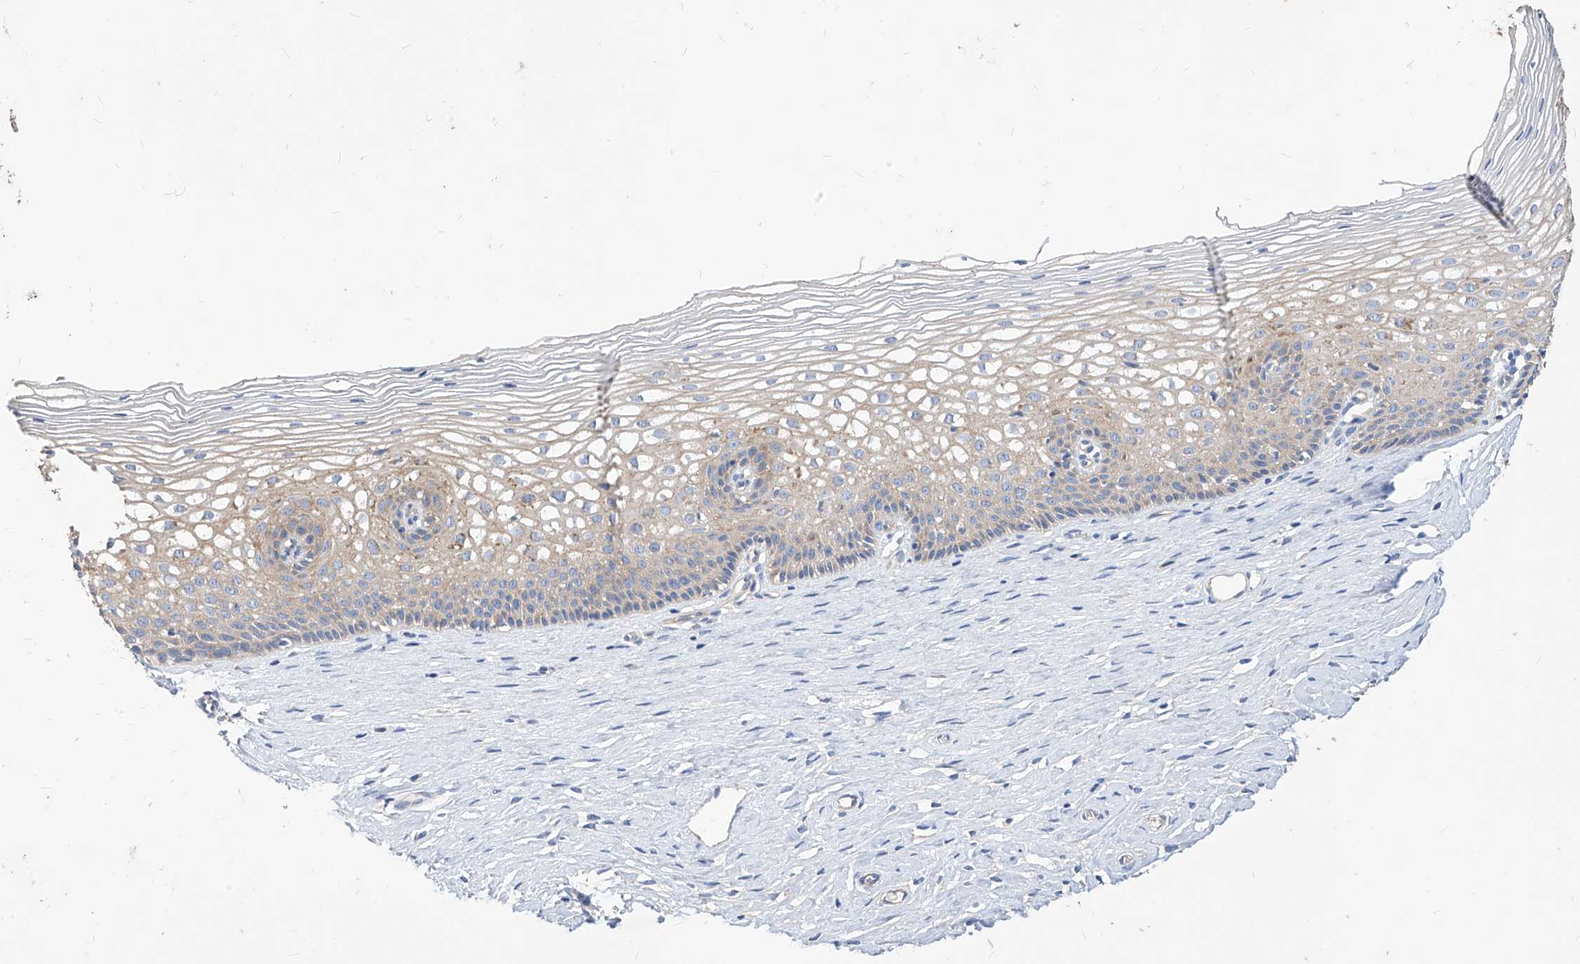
{"staining": {"intensity": "strong", "quantity": ">75%", "location": "cytoplasmic/membranous"}, "tissue": "cervix", "cell_type": "Glandular cells", "image_type": "normal", "snomed": [{"axis": "morphology", "description": "Normal tissue, NOS"}, {"axis": "topography", "description": "Cervix"}], "caption": "Cervix stained for a protein displays strong cytoplasmic/membranous positivity in glandular cells. The protein of interest is stained brown, and the nuclei are stained in blue (DAB IHC with brightfield microscopy, high magnification).", "gene": "SCGB2A1", "patient": {"sex": "female", "age": 33}}